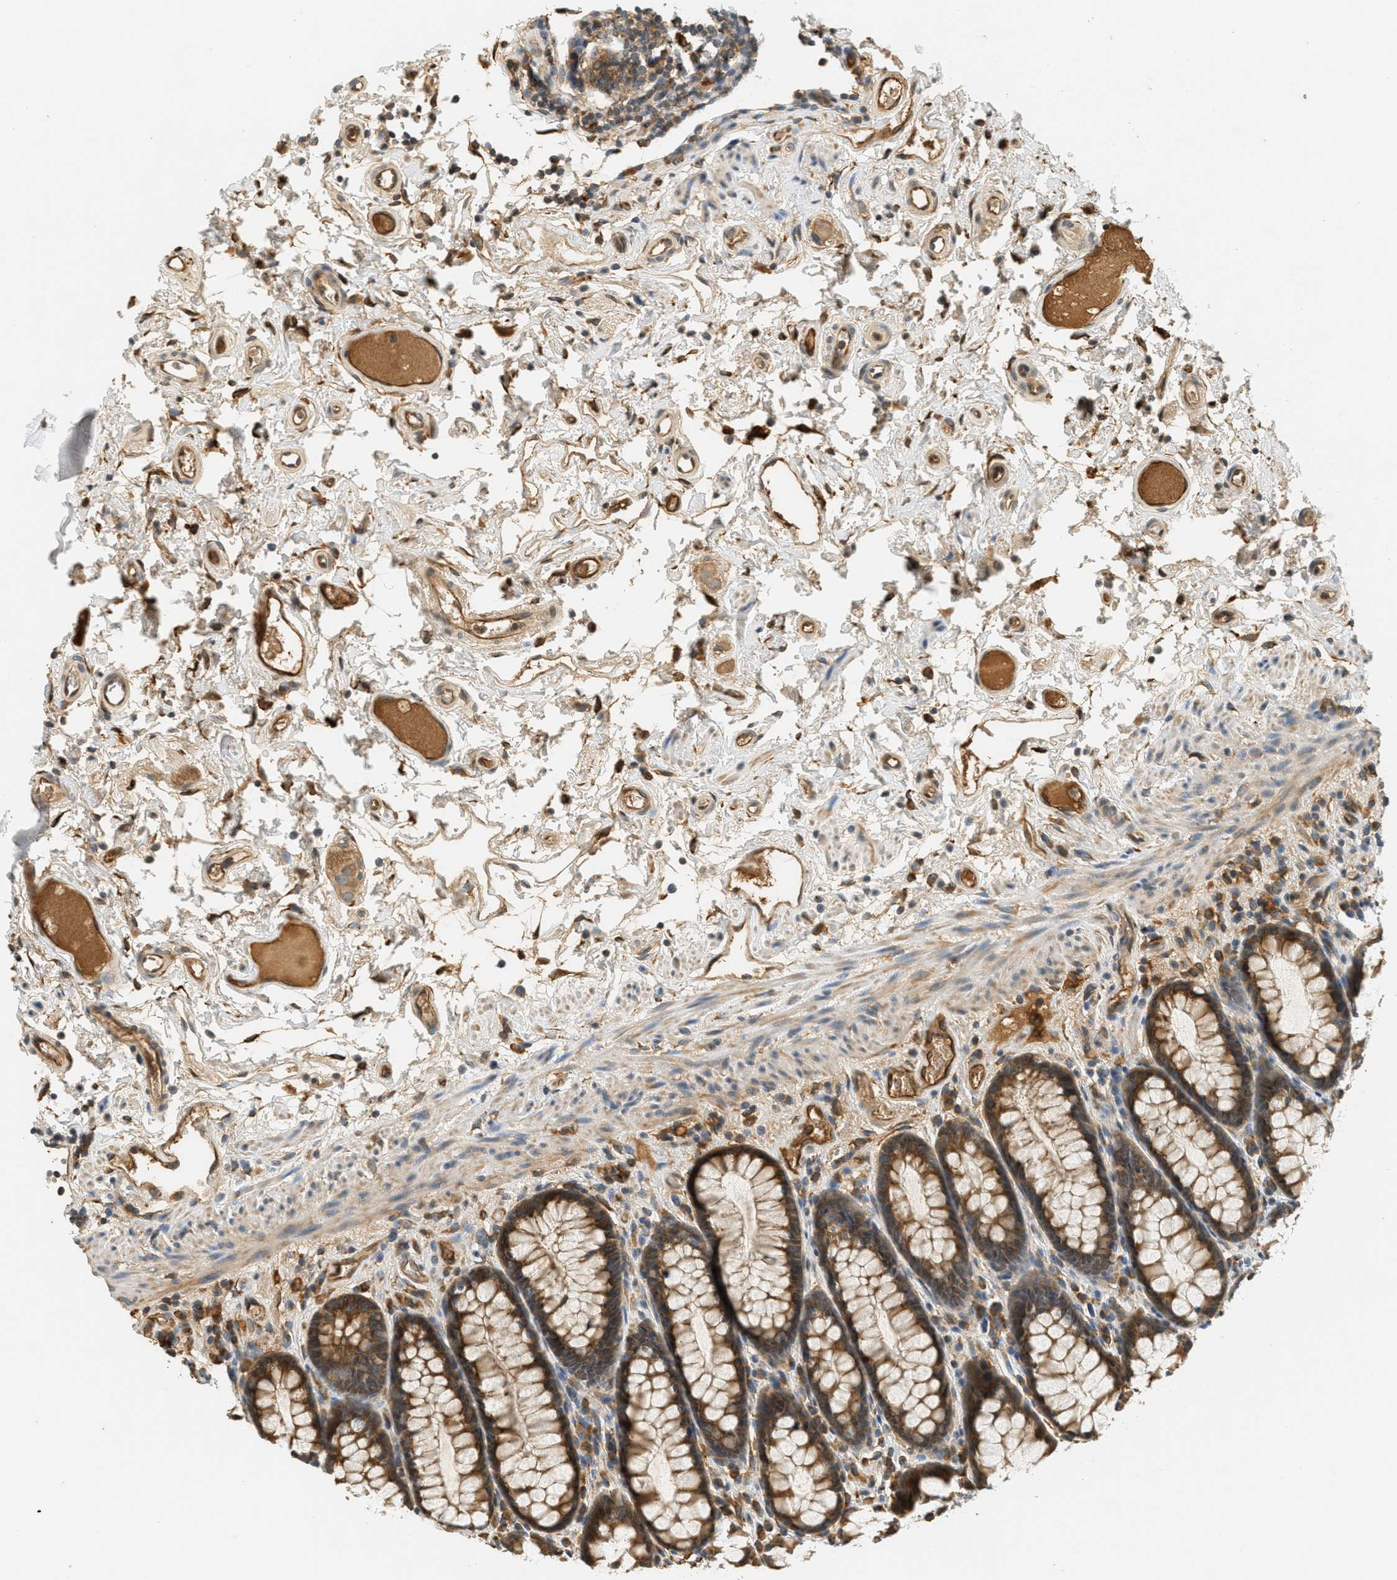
{"staining": {"intensity": "moderate", "quantity": ">75%", "location": "cytoplasmic/membranous"}, "tissue": "rectum", "cell_type": "Glandular cells", "image_type": "normal", "snomed": [{"axis": "morphology", "description": "Normal tissue, NOS"}, {"axis": "topography", "description": "Rectum"}], "caption": "Normal rectum reveals moderate cytoplasmic/membranous expression in about >75% of glandular cells (IHC, brightfield microscopy, high magnification)..", "gene": "PDK1", "patient": {"sex": "male", "age": 92}}